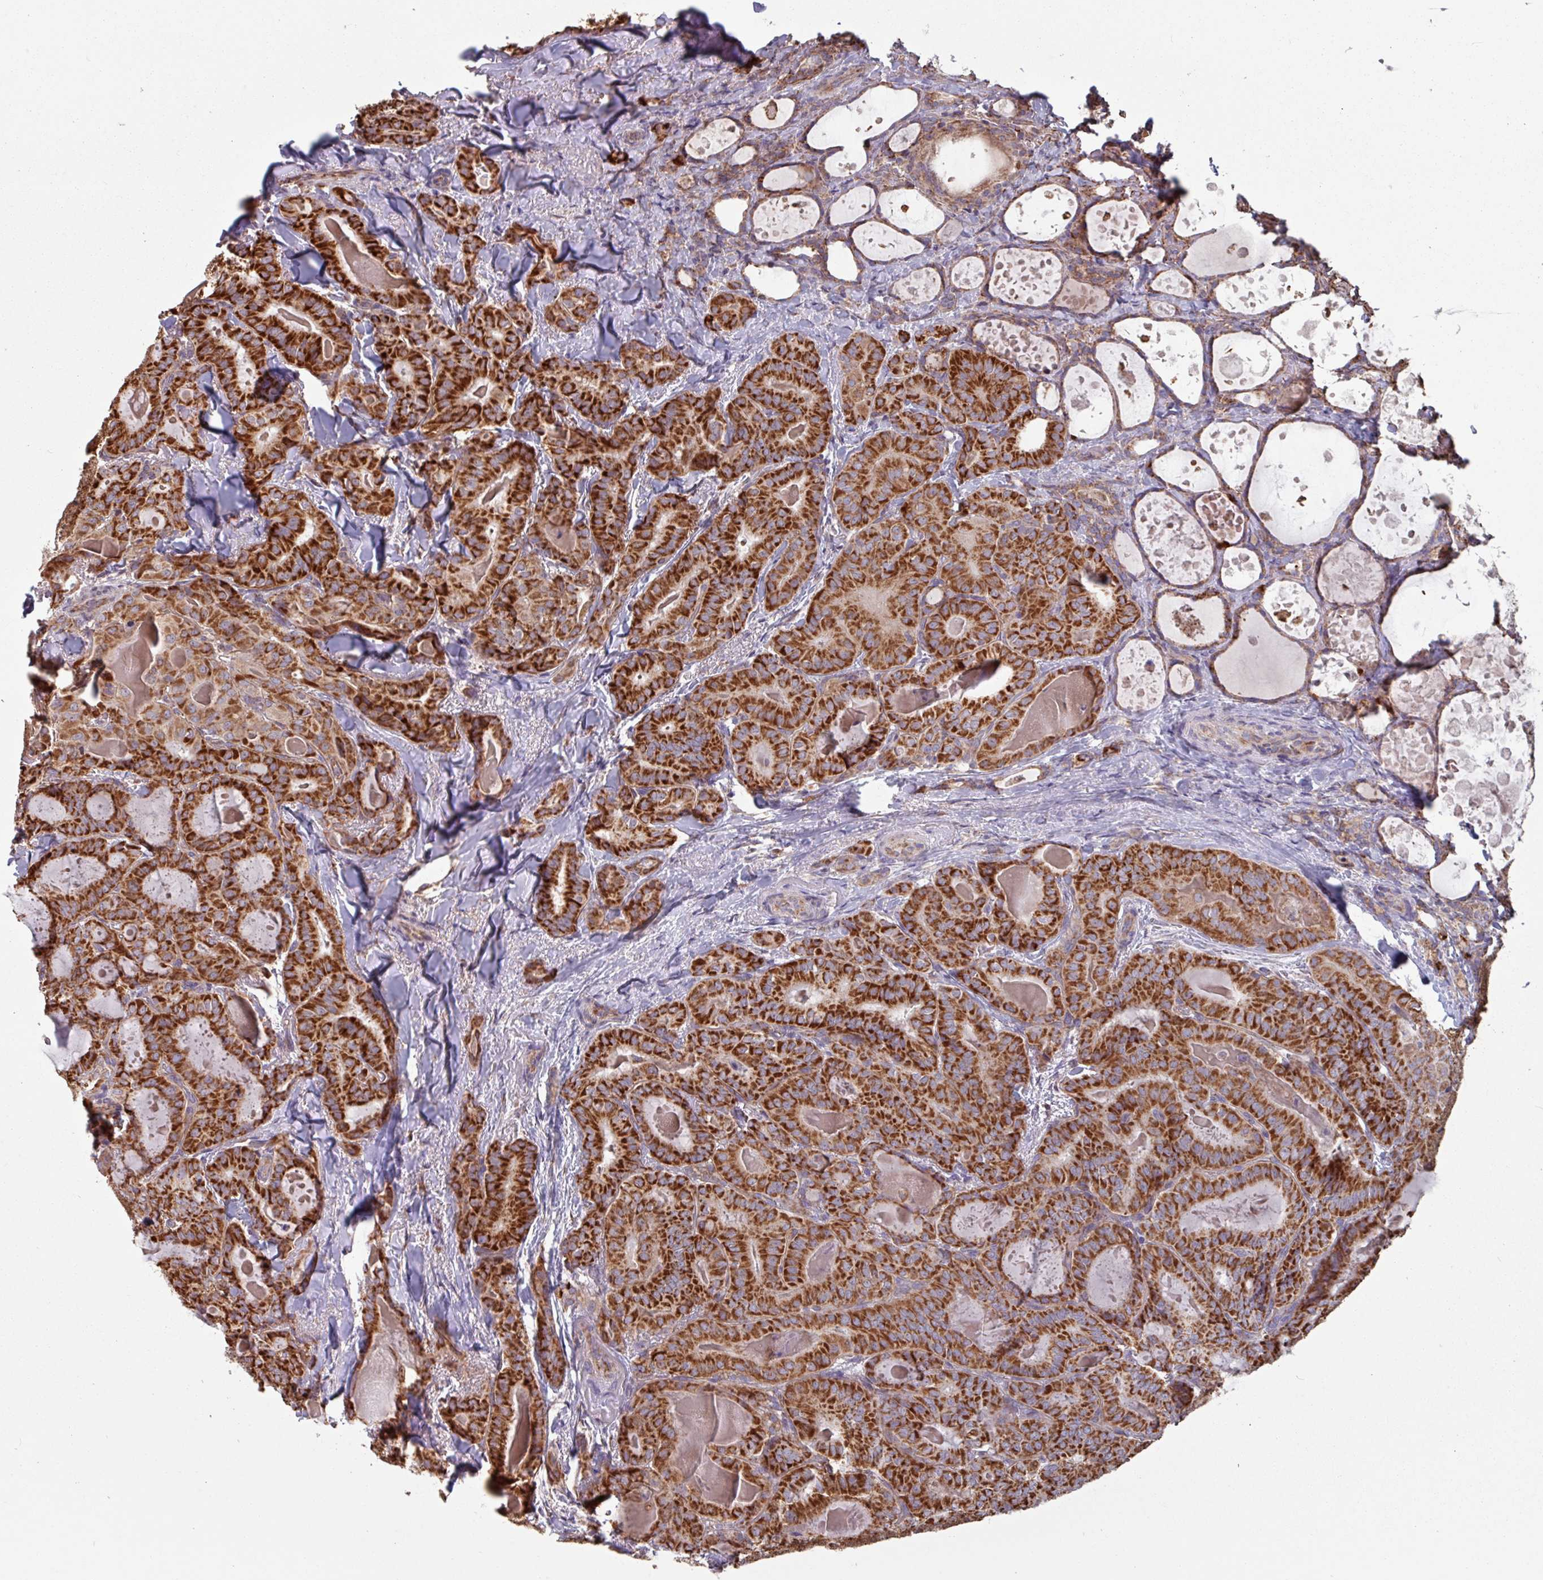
{"staining": {"intensity": "strong", "quantity": ">75%", "location": "cytoplasmic/membranous"}, "tissue": "thyroid cancer", "cell_type": "Tumor cells", "image_type": "cancer", "snomed": [{"axis": "morphology", "description": "Papillary adenocarcinoma, NOS"}, {"axis": "topography", "description": "Thyroid gland"}], "caption": "Immunohistochemical staining of thyroid papillary adenocarcinoma exhibits high levels of strong cytoplasmic/membranous staining in approximately >75% of tumor cells.", "gene": "COX7C", "patient": {"sex": "female", "age": 68}}